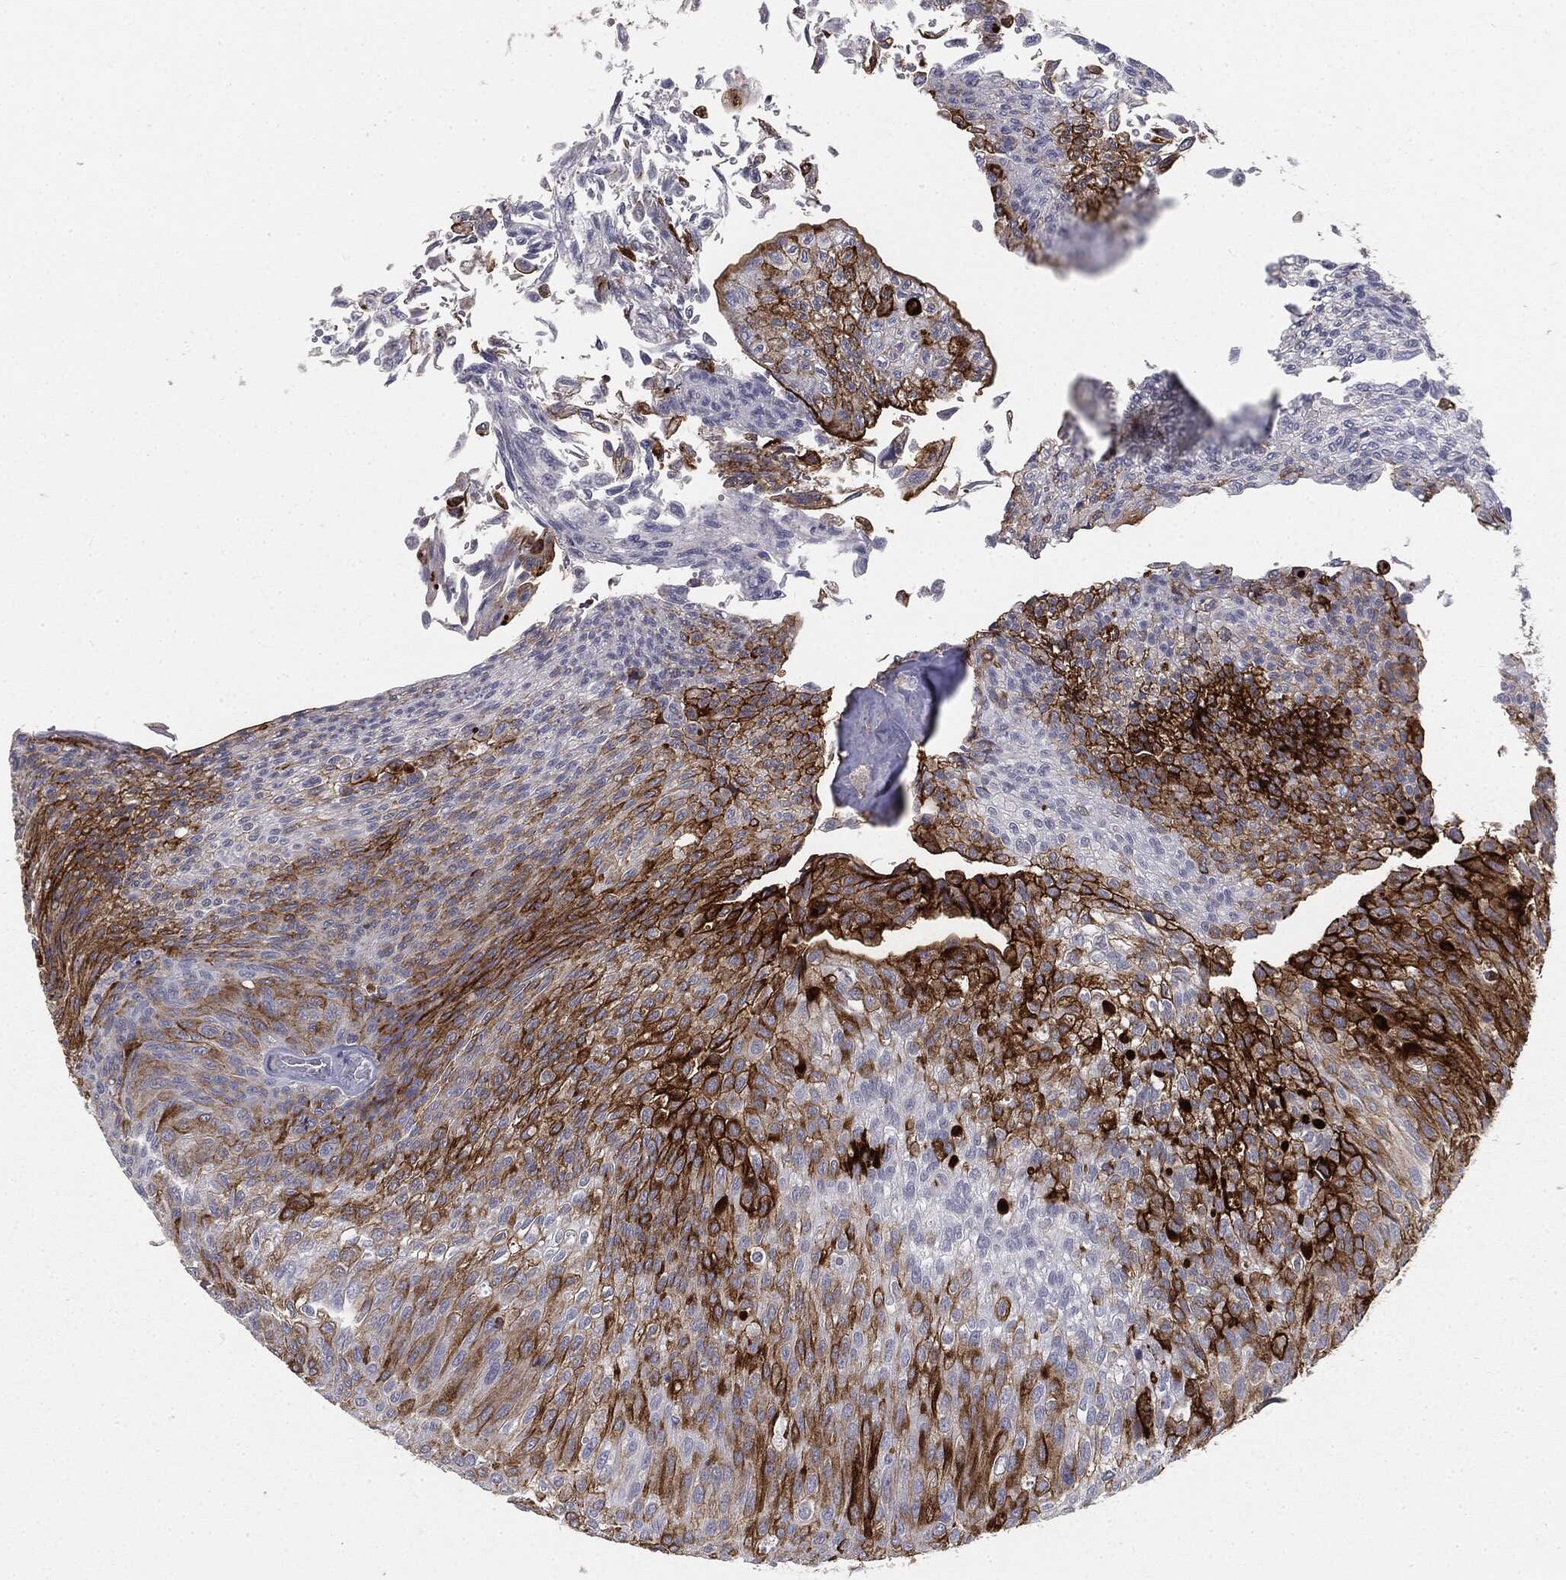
{"staining": {"intensity": "strong", "quantity": "25%-75%", "location": "cytoplasmic/membranous"}, "tissue": "urothelial cancer", "cell_type": "Tumor cells", "image_type": "cancer", "snomed": [{"axis": "morphology", "description": "Urothelial carcinoma, Low grade"}, {"axis": "topography", "description": "Ureter, NOS"}, {"axis": "topography", "description": "Urinary bladder"}], "caption": "DAB immunohistochemical staining of human urothelial carcinoma (low-grade) exhibits strong cytoplasmic/membranous protein expression in about 25%-75% of tumor cells. (IHC, brightfield microscopy, high magnification).", "gene": "MUC1", "patient": {"sex": "male", "age": 78}}